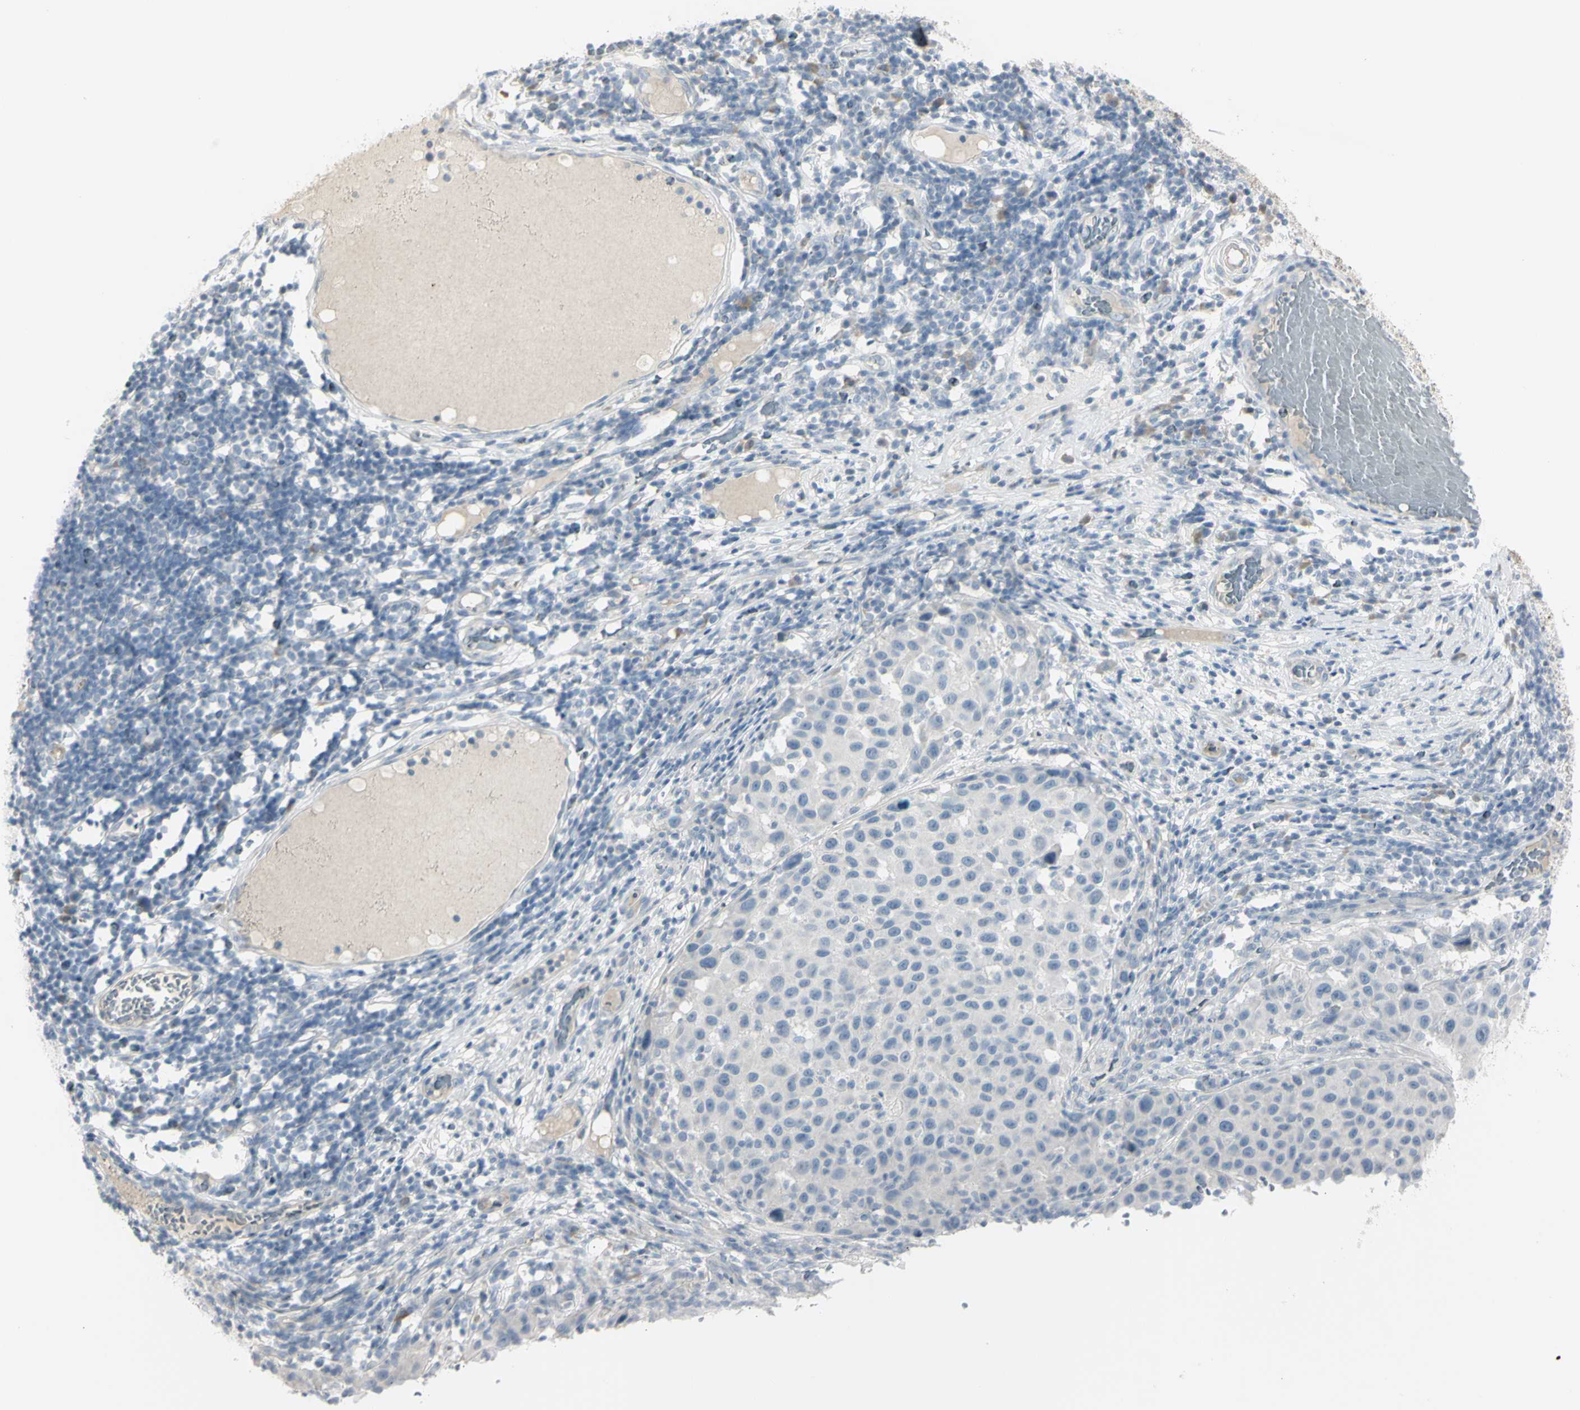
{"staining": {"intensity": "negative", "quantity": "none", "location": "none"}, "tissue": "melanoma", "cell_type": "Tumor cells", "image_type": "cancer", "snomed": [{"axis": "morphology", "description": "Malignant melanoma, Metastatic site"}, {"axis": "topography", "description": "Lymph node"}], "caption": "DAB (3,3'-diaminobenzidine) immunohistochemical staining of malignant melanoma (metastatic site) exhibits no significant staining in tumor cells.", "gene": "PIP", "patient": {"sex": "male", "age": 61}}